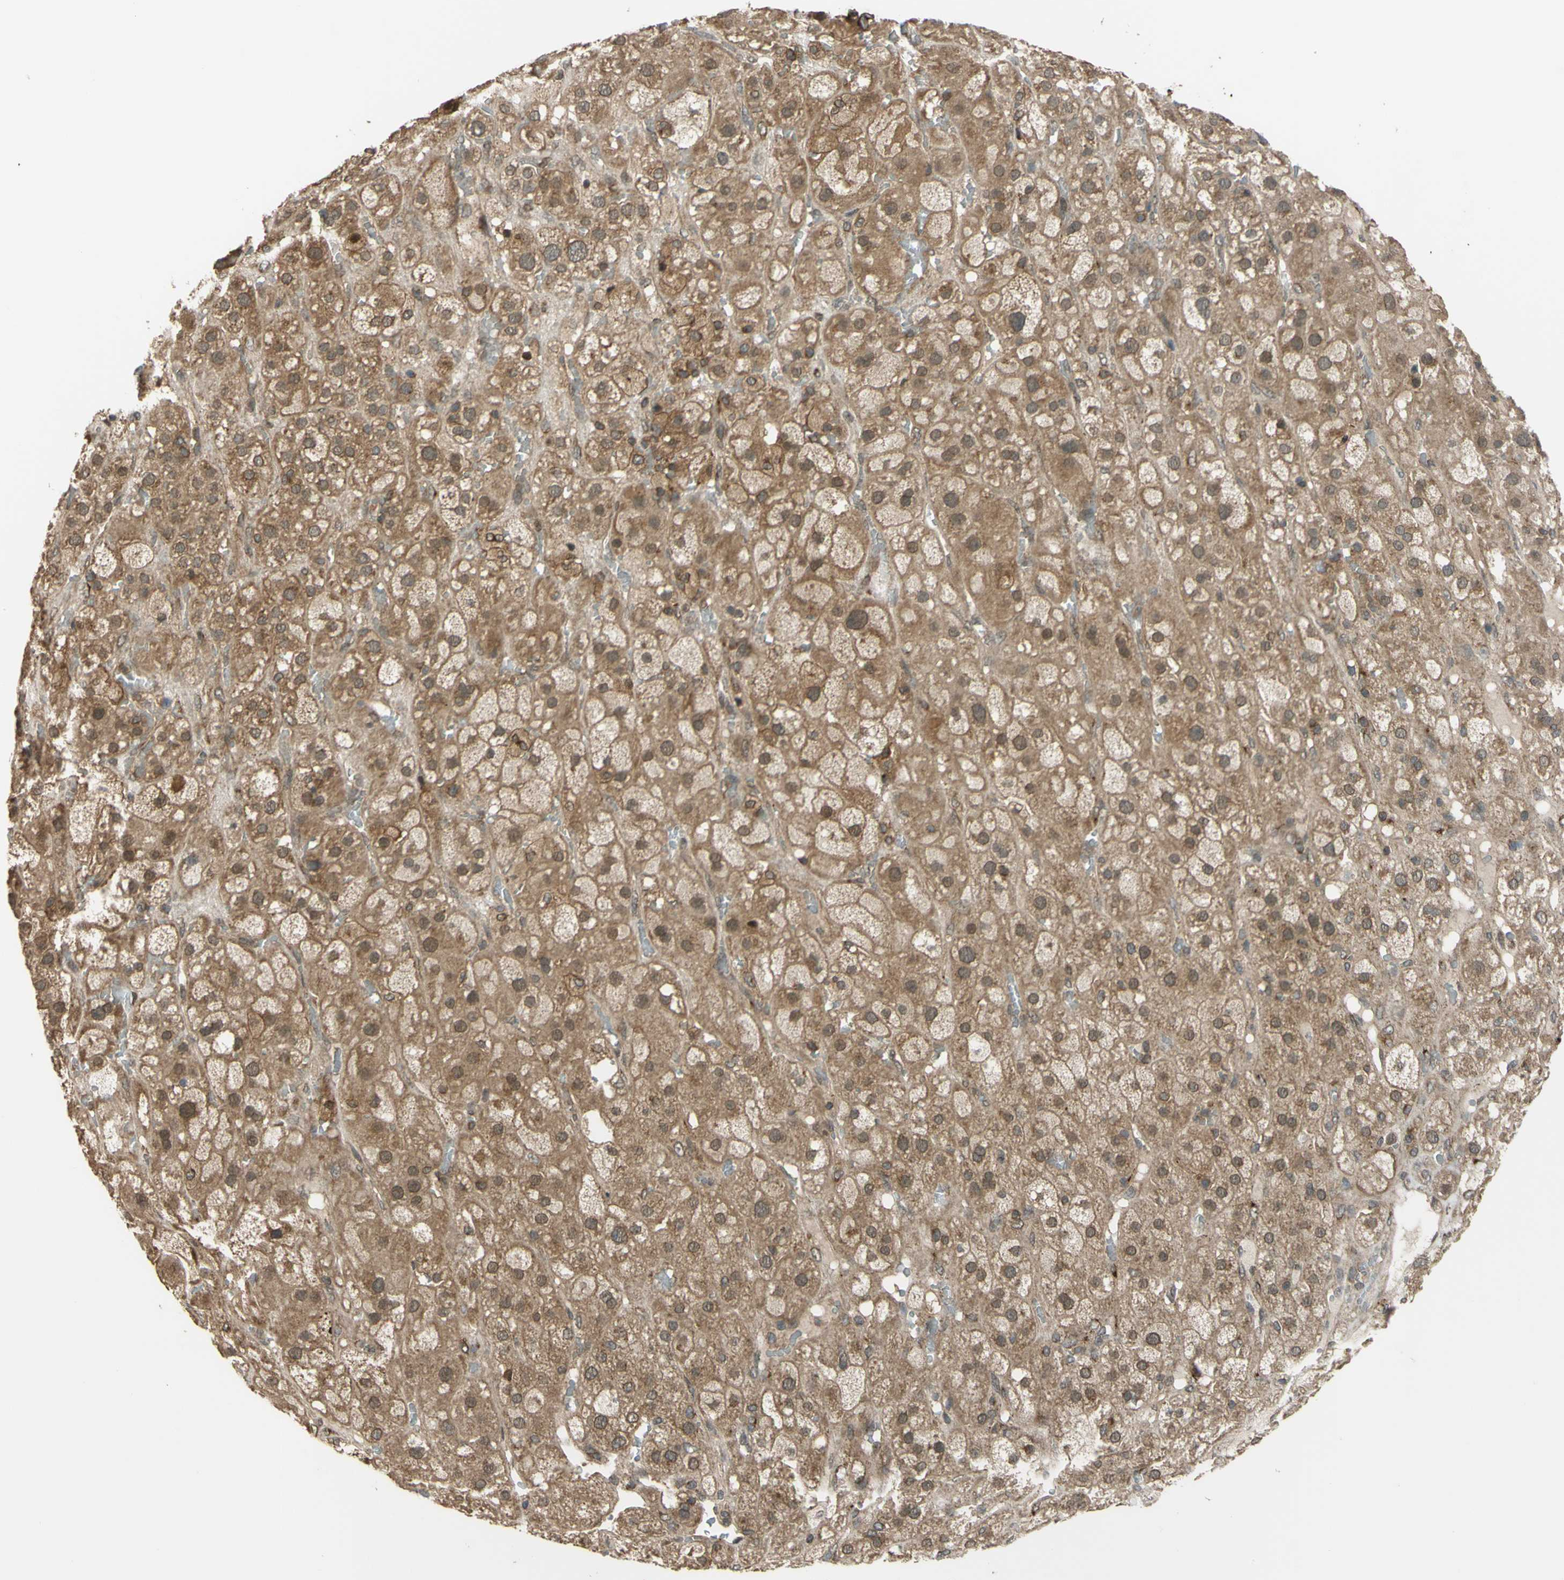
{"staining": {"intensity": "moderate", "quantity": ">75%", "location": "cytoplasmic/membranous,nuclear"}, "tissue": "adrenal gland", "cell_type": "Glandular cells", "image_type": "normal", "snomed": [{"axis": "morphology", "description": "Normal tissue, NOS"}, {"axis": "topography", "description": "Adrenal gland"}], "caption": "Immunohistochemistry (IHC) (DAB) staining of unremarkable human adrenal gland shows moderate cytoplasmic/membranous,nuclear protein staining in approximately >75% of glandular cells. The protein is stained brown, and the nuclei are stained in blue (DAB (3,3'-diaminobenzidine) IHC with brightfield microscopy, high magnification).", "gene": "FLII", "patient": {"sex": "female", "age": 47}}